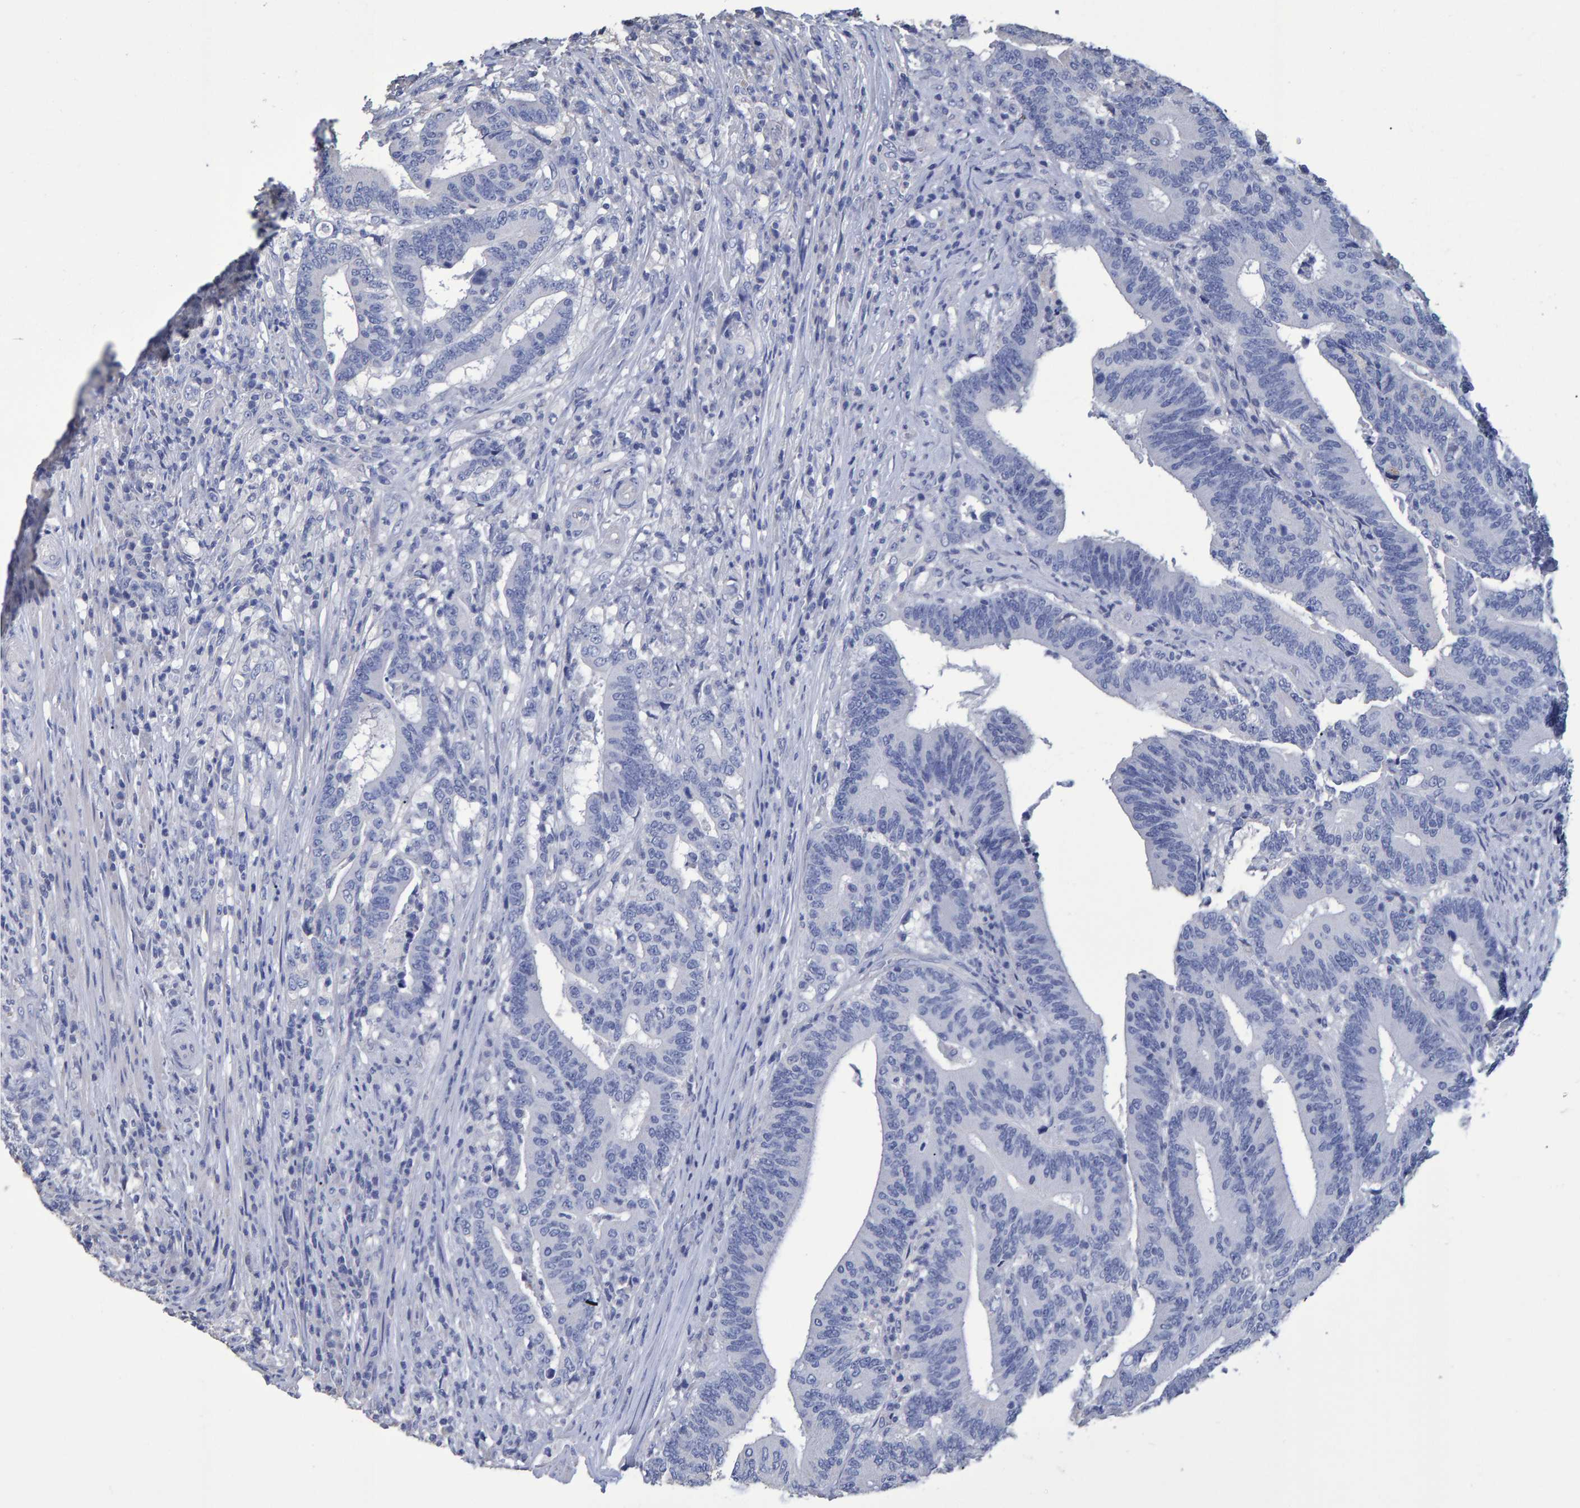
{"staining": {"intensity": "negative", "quantity": "none", "location": "none"}, "tissue": "colorectal cancer", "cell_type": "Tumor cells", "image_type": "cancer", "snomed": [{"axis": "morphology", "description": "Adenocarcinoma, NOS"}, {"axis": "topography", "description": "Colon"}], "caption": "A high-resolution image shows IHC staining of colorectal cancer (adenocarcinoma), which reveals no significant expression in tumor cells. (Immunohistochemistry (ihc), brightfield microscopy, high magnification).", "gene": "HEMGN", "patient": {"sex": "female", "age": 66}}